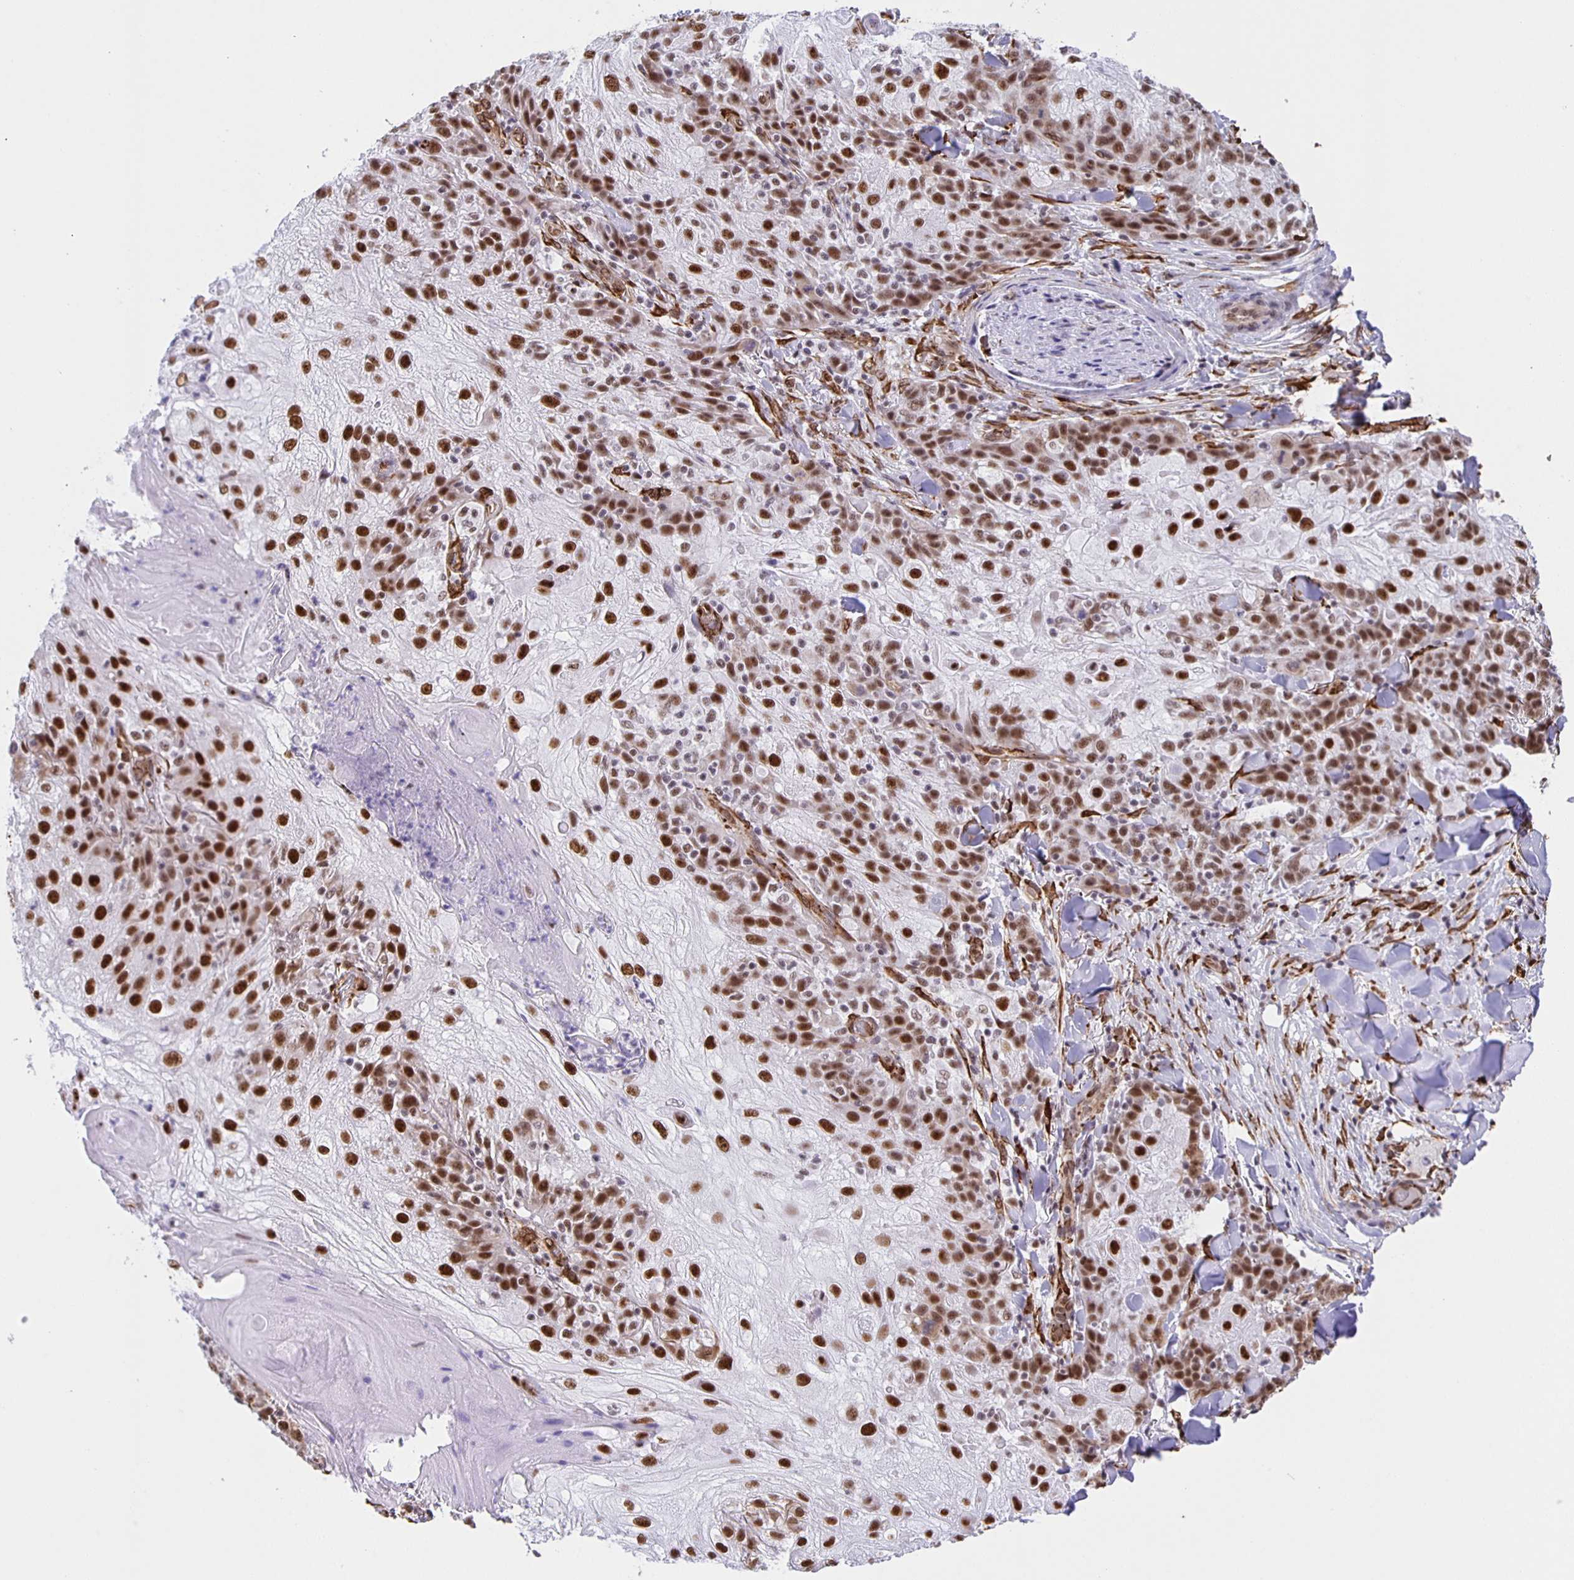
{"staining": {"intensity": "strong", "quantity": ">75%", "location": "nuclear"}, "tissue": "skin cancer", "cell_type": "Tumor cells", "image_type": "cancer", "snomed": [{"axis": "morphology", "description": "Normal tissue, NOS"}, {"axis": "morphology", "description": "Squamous cell carcinoma, NOS"}, {"axis": "topography", "description": "Skin"}], "caption": "Immunohistochemistry (IHC) photomicrograph of neoplastic tissue: human skin squamous cell carcinoma stained using IHC exhibits high levels of strong protein expression localized specifically in the nuclear of tumor cells, appearing as a nuclear brown color.", "gene": "ZRANB2", "patient": {"sex": "female", "age": 83}}